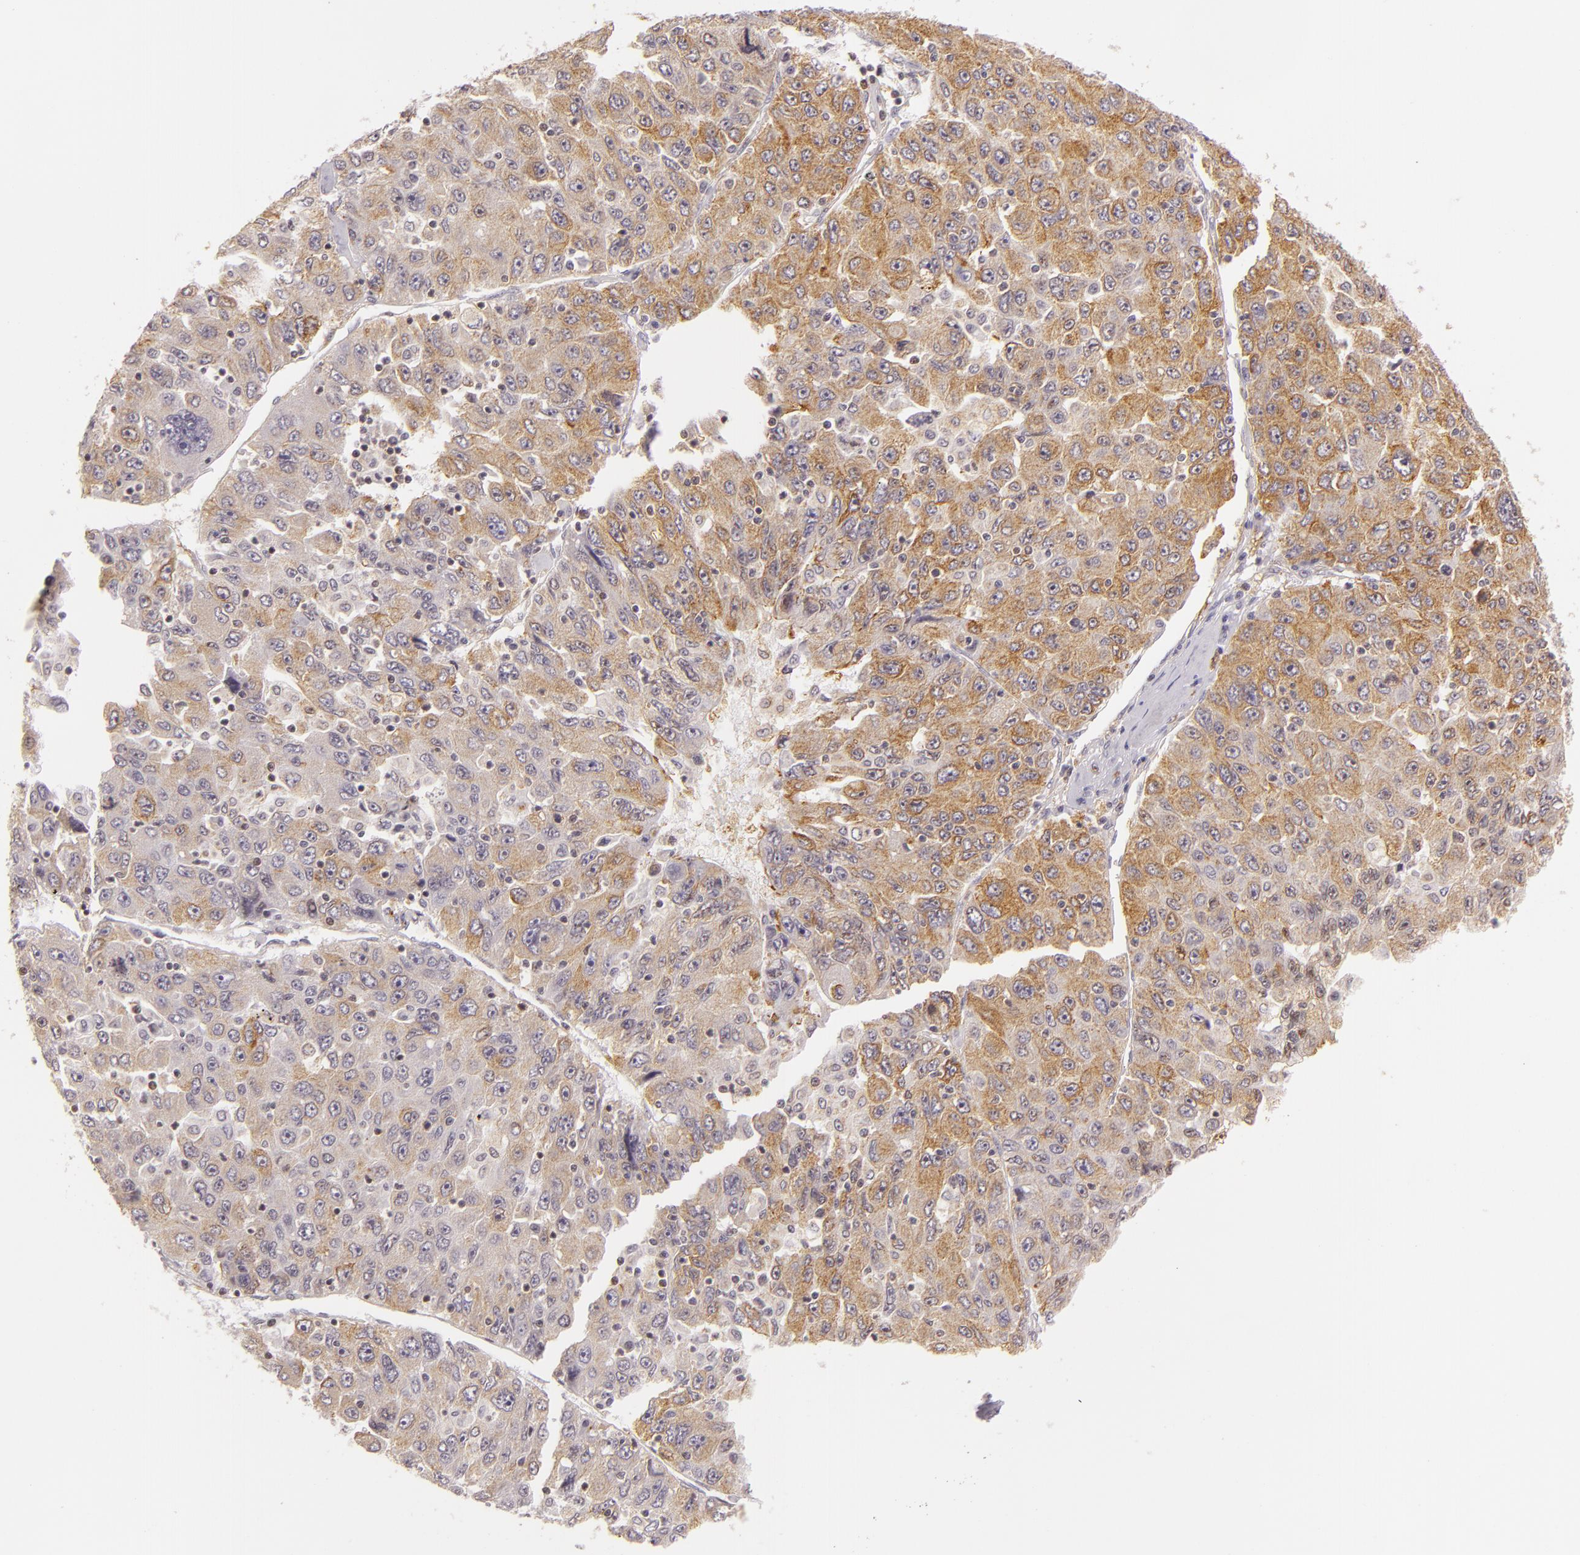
{"staining": {"intensity": "weak", "quantity": "25%-75%", "location": "cytoplasmic/membranous"}, "tissue": "liver cancer", "cell_type": "Tumor cells", "image_type": "cancer", "snomed": [{"axis": "morphology", "description": "Carcinoma, Hepatocellular, NOS"}, {"axis": "topography", "description": "Liver"}], "caption": "Protein analysis of liver cancer (hepatocellular carcinoma) tissue exhibits weak cytoplasmic/membranous staining in approximately 25%-75% of tumor cells.", "gene": "IMPDH1", "patient": {"sex": "male", "age": 49}}